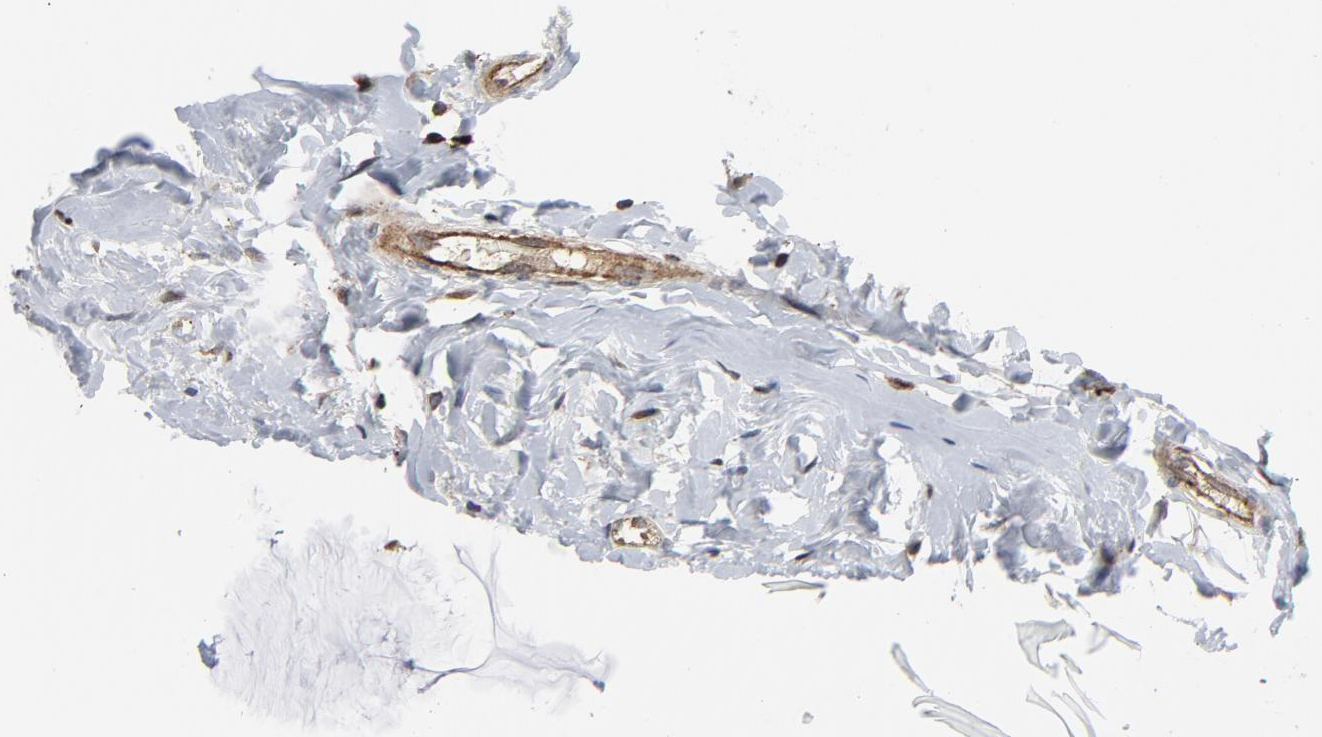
{"staining": {"intensity": "moderate", "quantity": ">75%", "location": "cytoplasmic/membranous"}, "tissue": "breast cancer", "cell_type": "Tumor cells", "image_type": "cancer", "snomed": [{"axis": "morphology", "description": "Normal tissue, NOS"}, {"axis": "morphology", "description": "Lobular carcinoma"}, {"axis": "topography", "description": "Breast"}], "caption": "This is an image of immunohistochemistry staining of breast lobular carcinoma, which shows moderate expression in the cytoplasmic/membranous of tumor cells.", "gene": "YES1", "patient": {"sex": "female", "age": 47}}